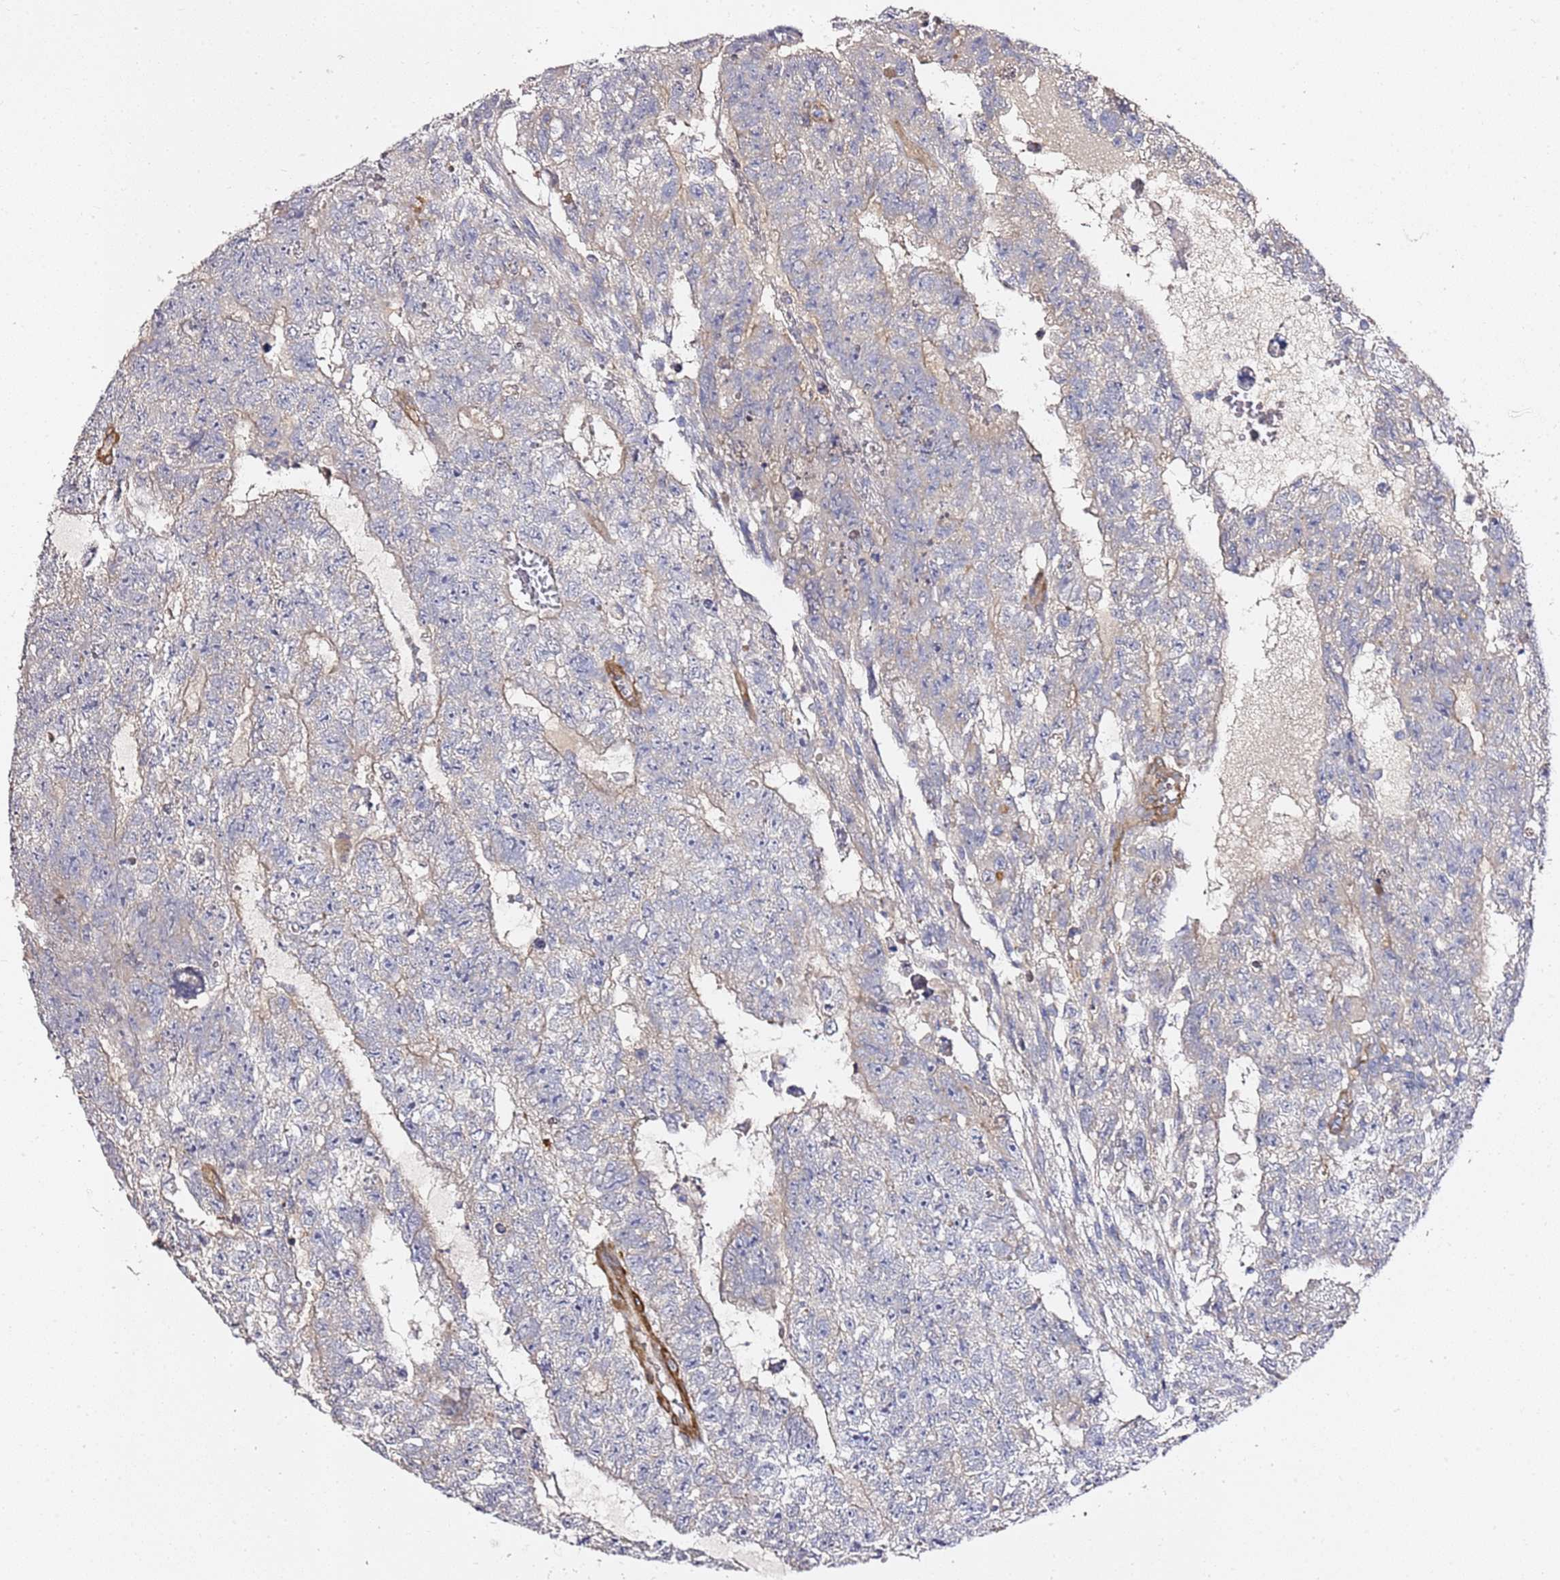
{"staining": {"intensity": "negative", "quantity": "none", "location": "none"}, "tissue": "testis cancer", "cell_type": "Tumor cells", "image_type": "cancer", "snomed": [{"axis": "morphology", "description": "Carcinoma, Embryonal, NOS"}, {"axis": "topography", "description": "Testis"}], "caption": "The image shows no staining of tumor cells in testis cancer. The staining was performed using DAB (3,3'-diaminobenzidine) to visualize the protein expression in brown, while the nuclei were stained in blue with hematoxylin (Magnification: 20x).", "gene": "EPS8L1", "patient": {"sex": "male", "age": 26}}